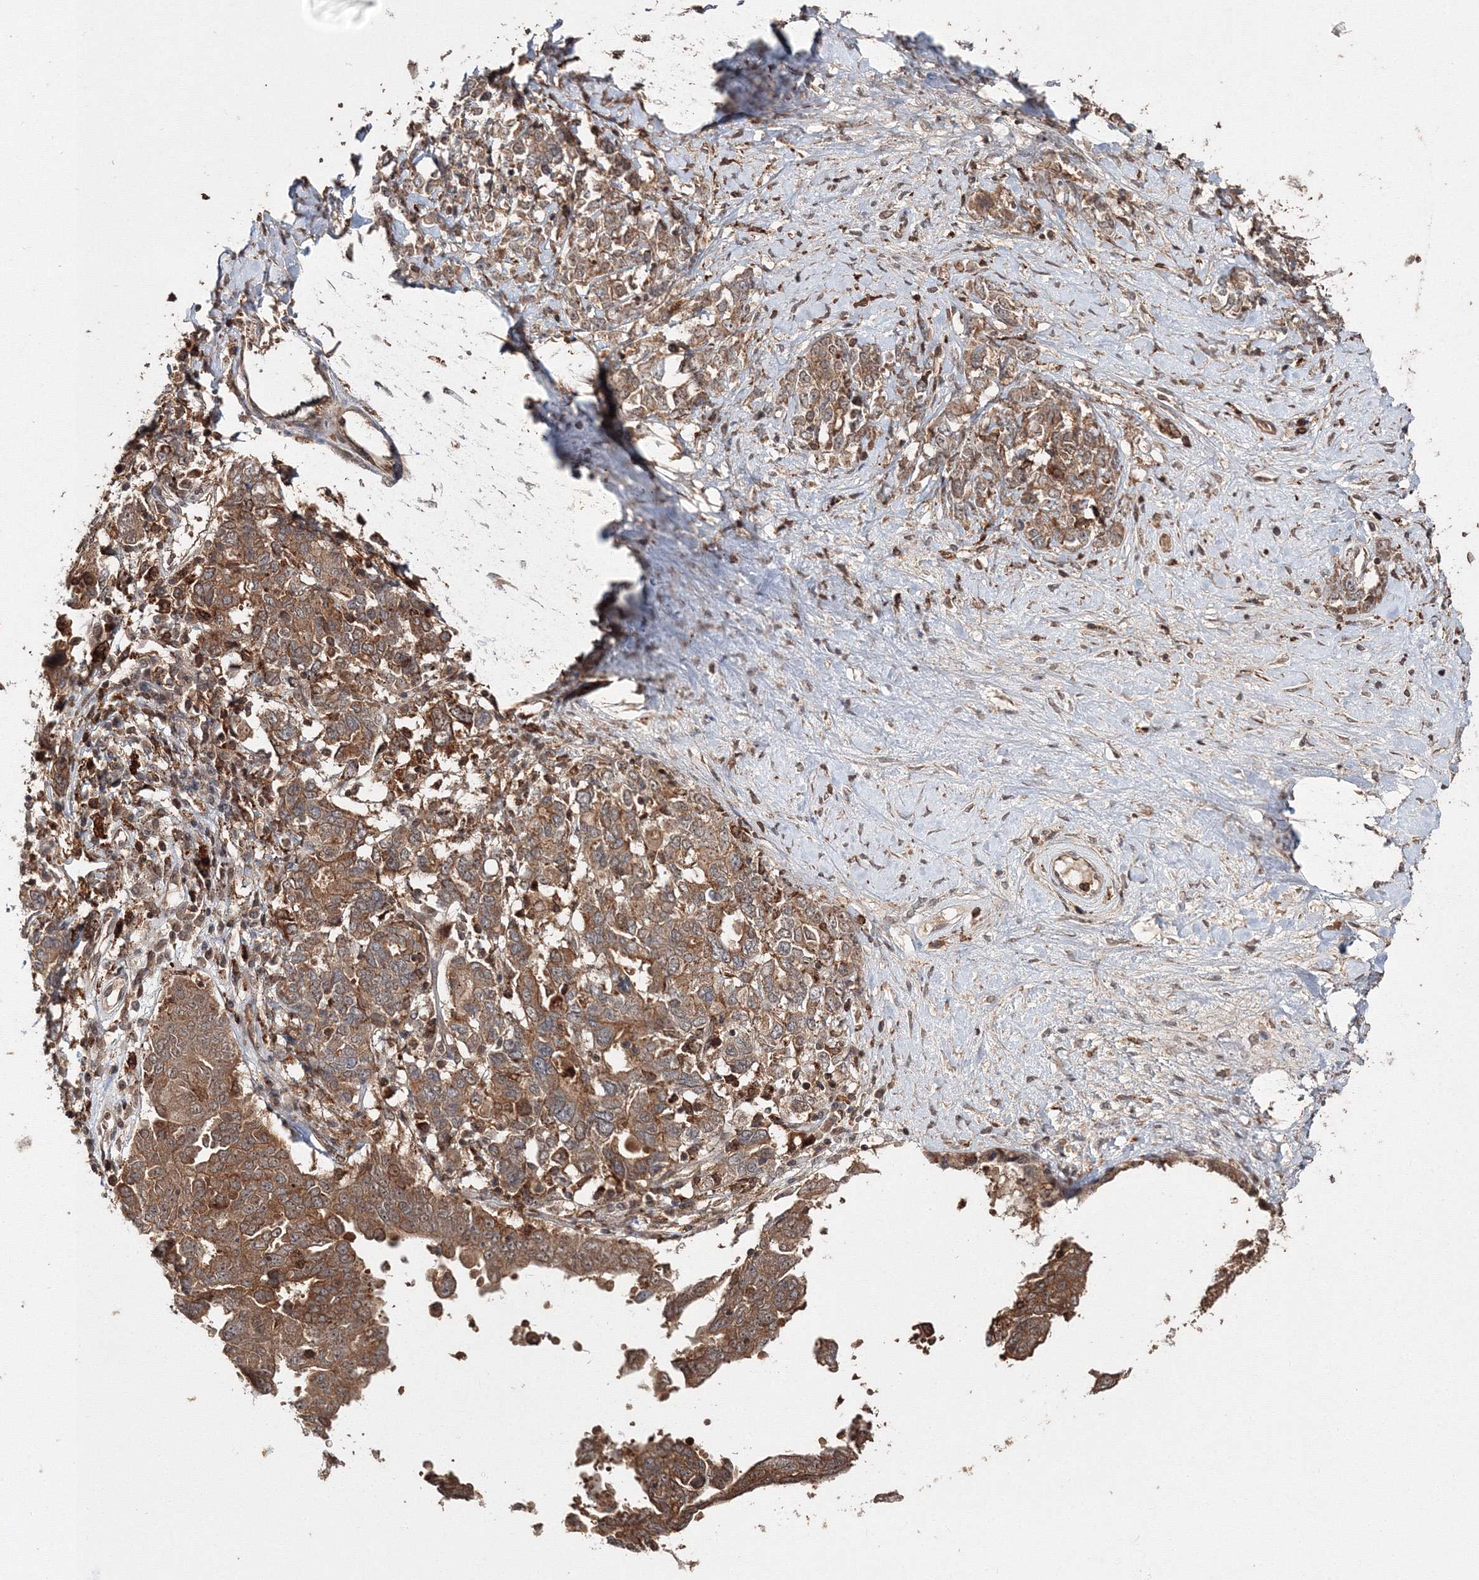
{"staining": {"intensity": "moderate", "quantity": ">75%", "location": "cytoplasmic/membranous"}, "tissue": "ovarian cancer", "cell_type": "Tumor cells", "image_type": "cancer", "snomed": [{"axis": "morphology", "description": "Carcinoma, endometroid"}, {"axis": "topography", "description": "Ovary"}], "caption": "An image of human endometroid carcinoma (ovarian) stained for a protein reveals moderate cytoplasmic/membranous brown staining in tumor cells. The staining was performed using DAB, with brown indicating positive protein expression. Nuclei are stained blue with hematoxylin.", "gene": "DDO", "patient": {"sex": "female", "age": 62}}